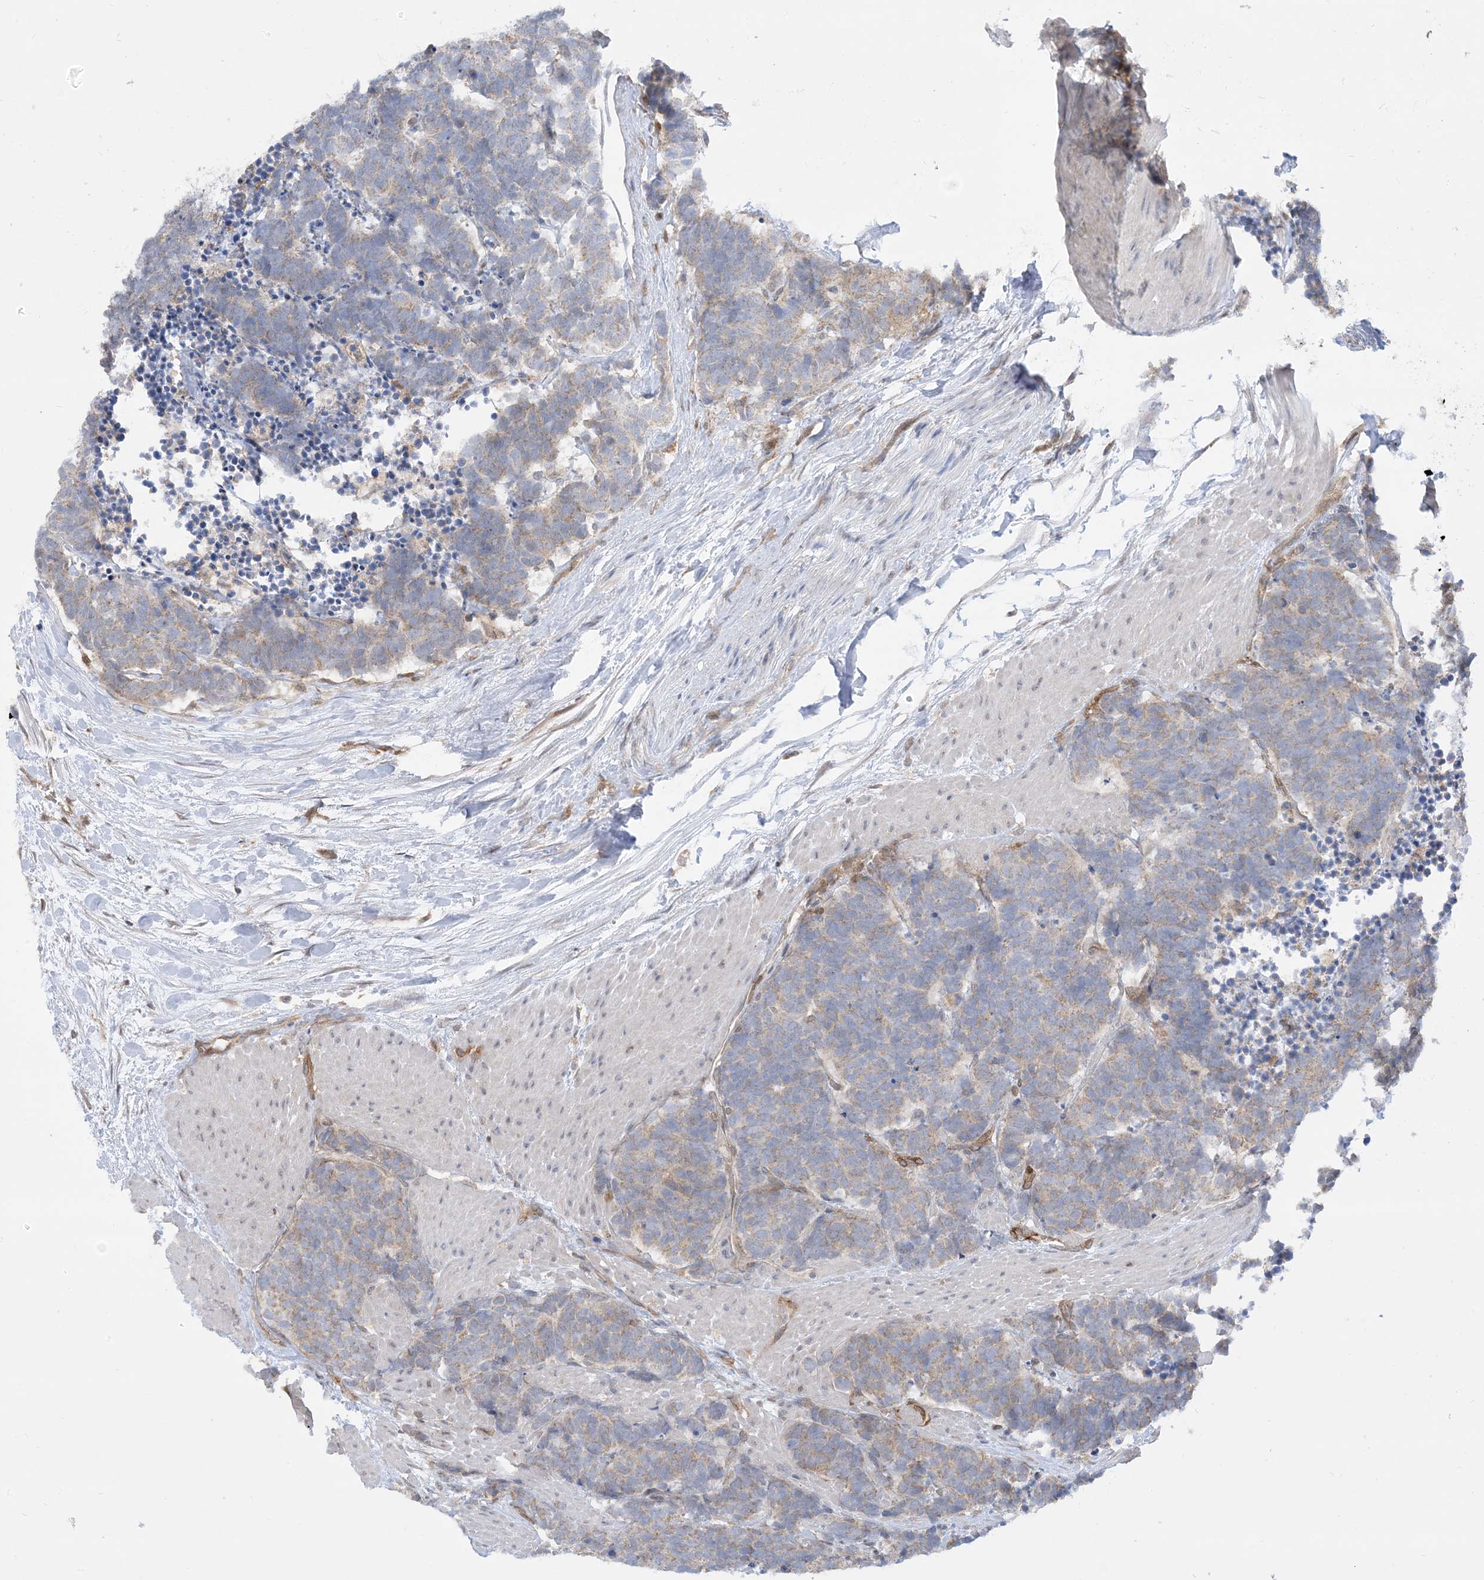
{"staining": {"intensity": "weak", "quantity": "25%-75%", "location": "cytoplasmic/membranous"}, "tissue": "carcinoid", "cell_type": "Tumor cells", "image_type": "cancer", "snomed": [{"axis": "morphology", "description": "Carcinoma, NOS"}, {"axis": "morphology", "description": "Carcinoid, malignant, NOS"}, {"axis": "topography", "description": "Urinary bladder"}], "caption": "This photomicrograph exhibits carcinoma stained with immunohistochemistry (IHC) to label a protein in brown. The cytoplasmic/membranous of tumor cells show weak positivity for the protein. Nuclei are counter-stained blue.", "gene": "CASP4", "patient": {"sex": "male", "age": 57}}